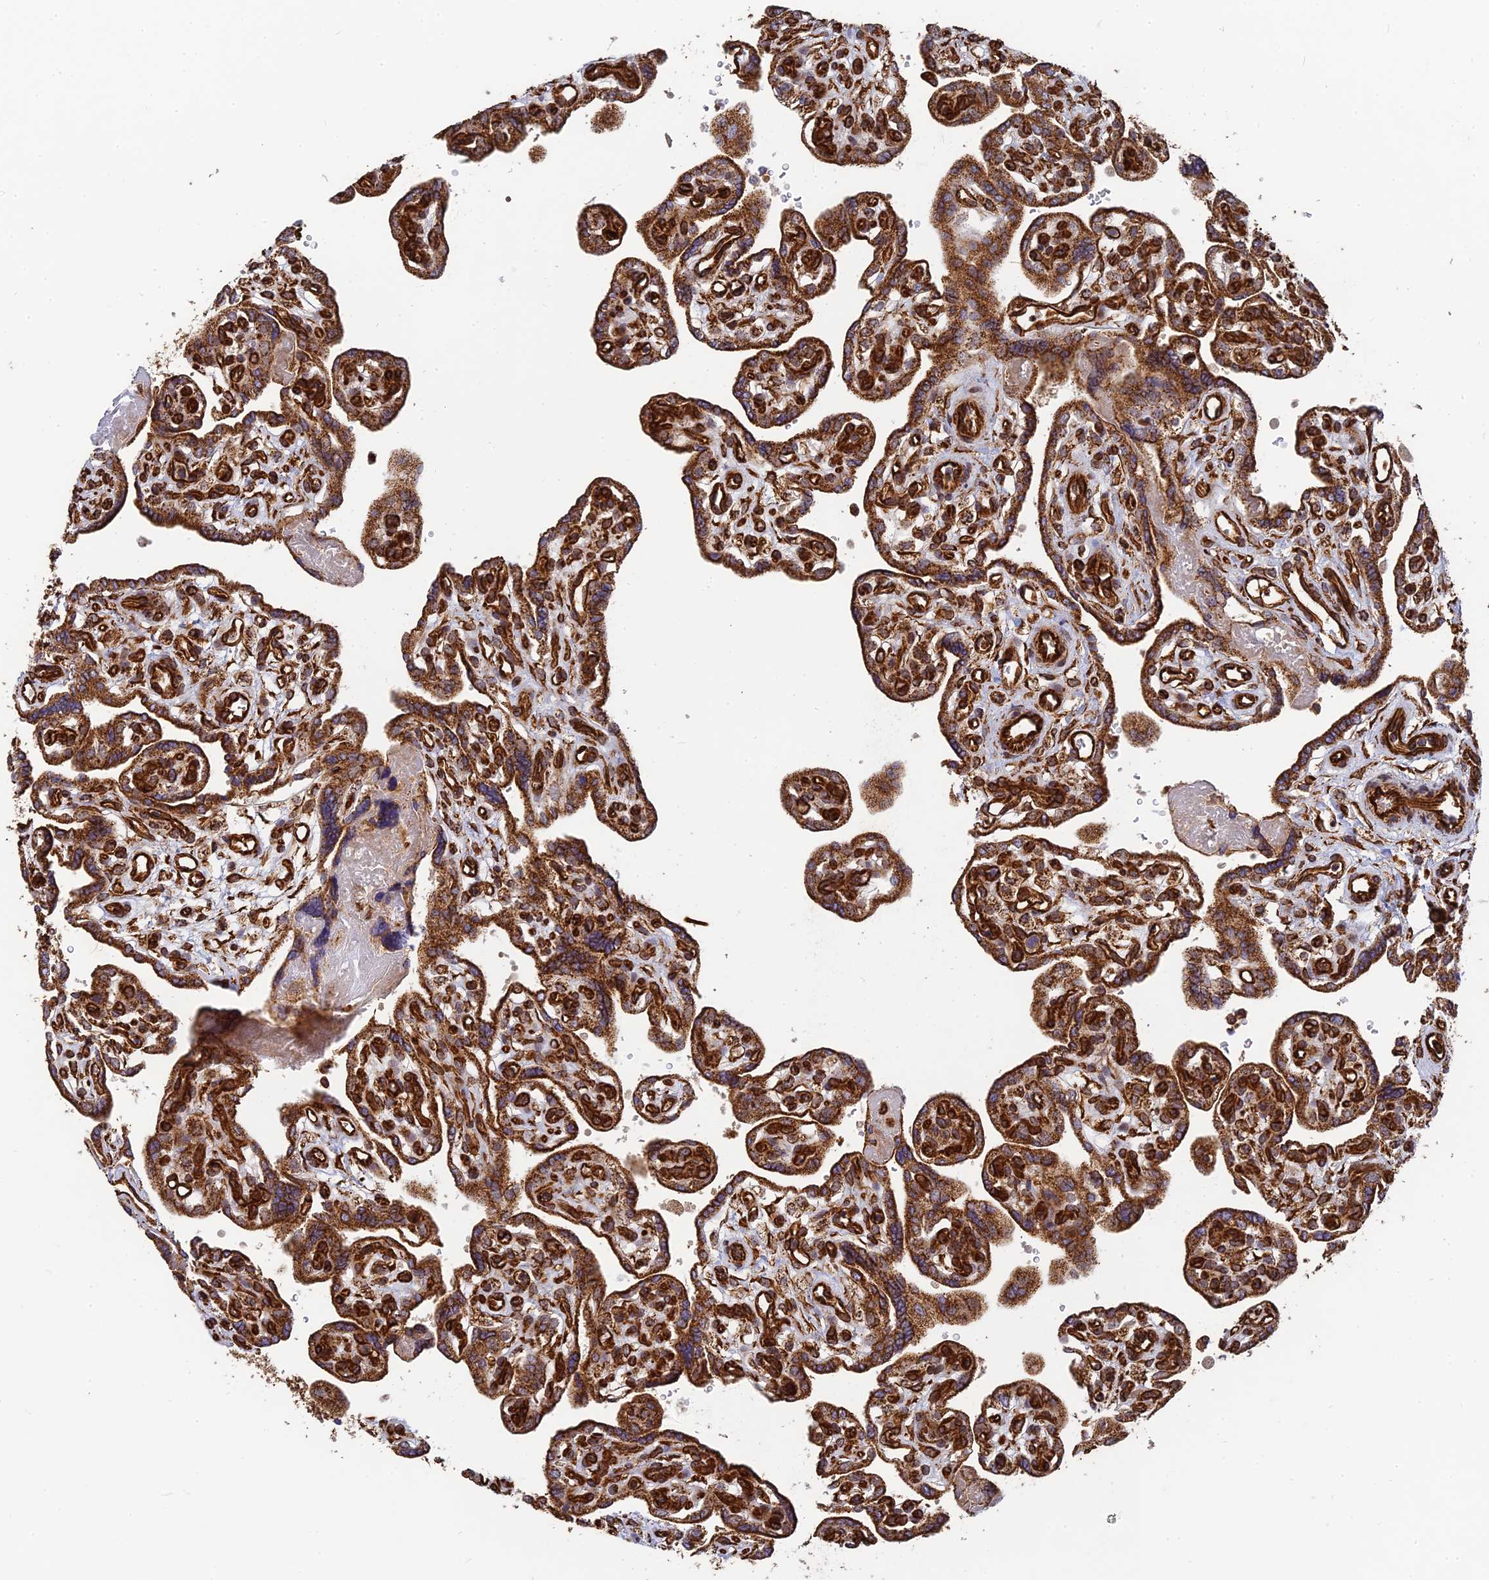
{"staining": {"intensity": "strong", "quantity": ">75%", "location": "cytoplasmic/membranous"}, "tissue": "placenta", "cell_type": "Trophoblastic cells", "image_type": "normal", "snomed": [{"axis": "morphology", "description": "Normal tissue, NOS"}, {"axis": "topography", "description": "Placenta"}], "caption": "Placenta was stained to show a protein in brown. There is high levels of strong cytoplasmic/membranous expression in about >75% of trophoblastic cells. Using DAB (brown) and hematoxylin (blue) stains, captured at high magnification using brightfield microscopy.", "gene": "DSTYK", "patient": {"sex": "female", "age": 39}}